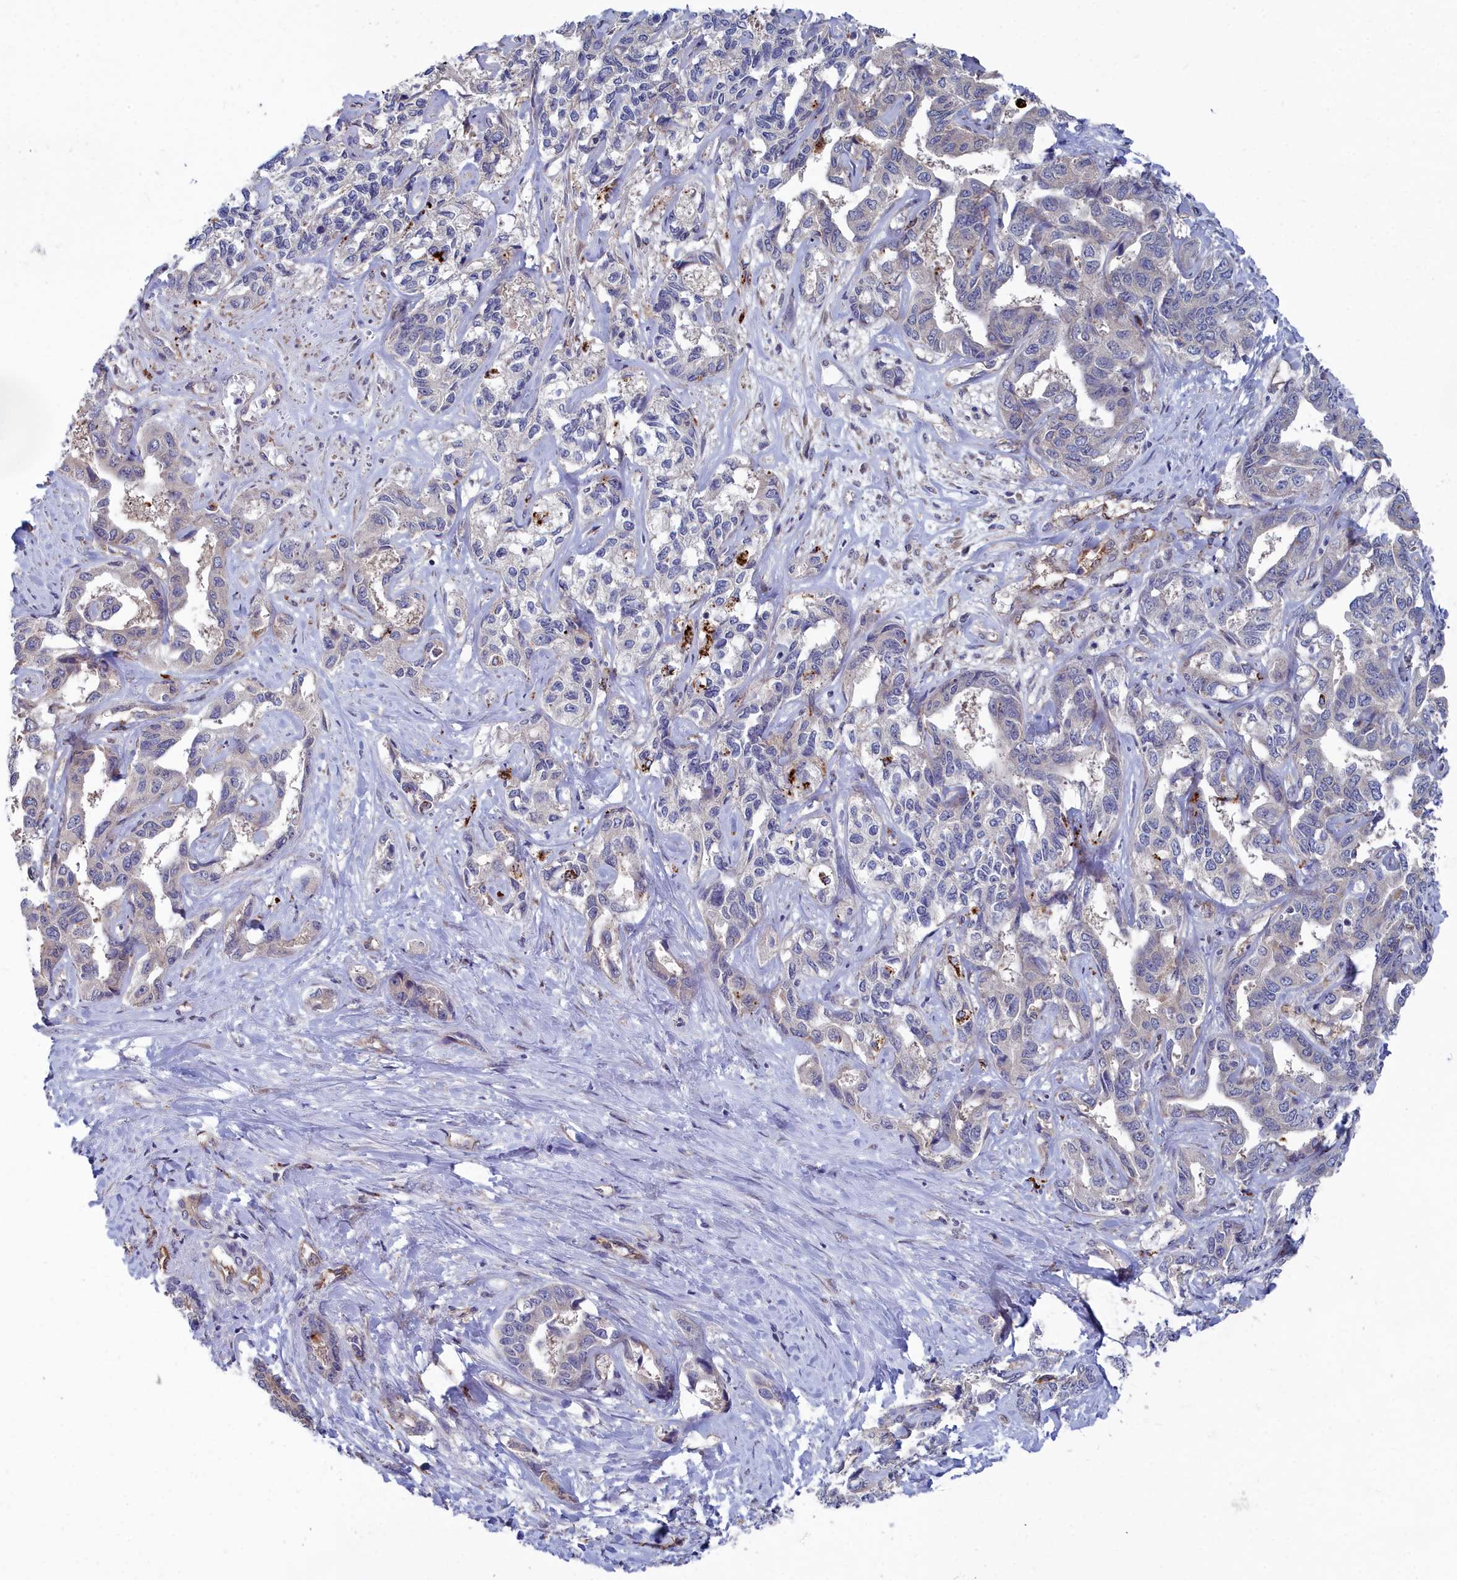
{"staining": {"intensity": "negative", "quantity": "none", "location": "none"}, "tissue": "liver cancer", "cell_type": "Tumor cells", "image_type": "cancer", "snomed": [{"axis": "morphology", "description": "Cholangiocarcinoma"}, {"axis": "topography", "description": "Liver"}], "caption": "DAB (3,3'-diaminobenzidine) immunohistochemical staining of human liver cancer exhibits no significant positivity in tumor cells. (Stains: DAB immunohistochemistry with hematoxylin counter stain, Microscopy: brightfield microscopy at high magnification).", "gene": "RDX", "patient": {"sex": "male", "age": 59}}